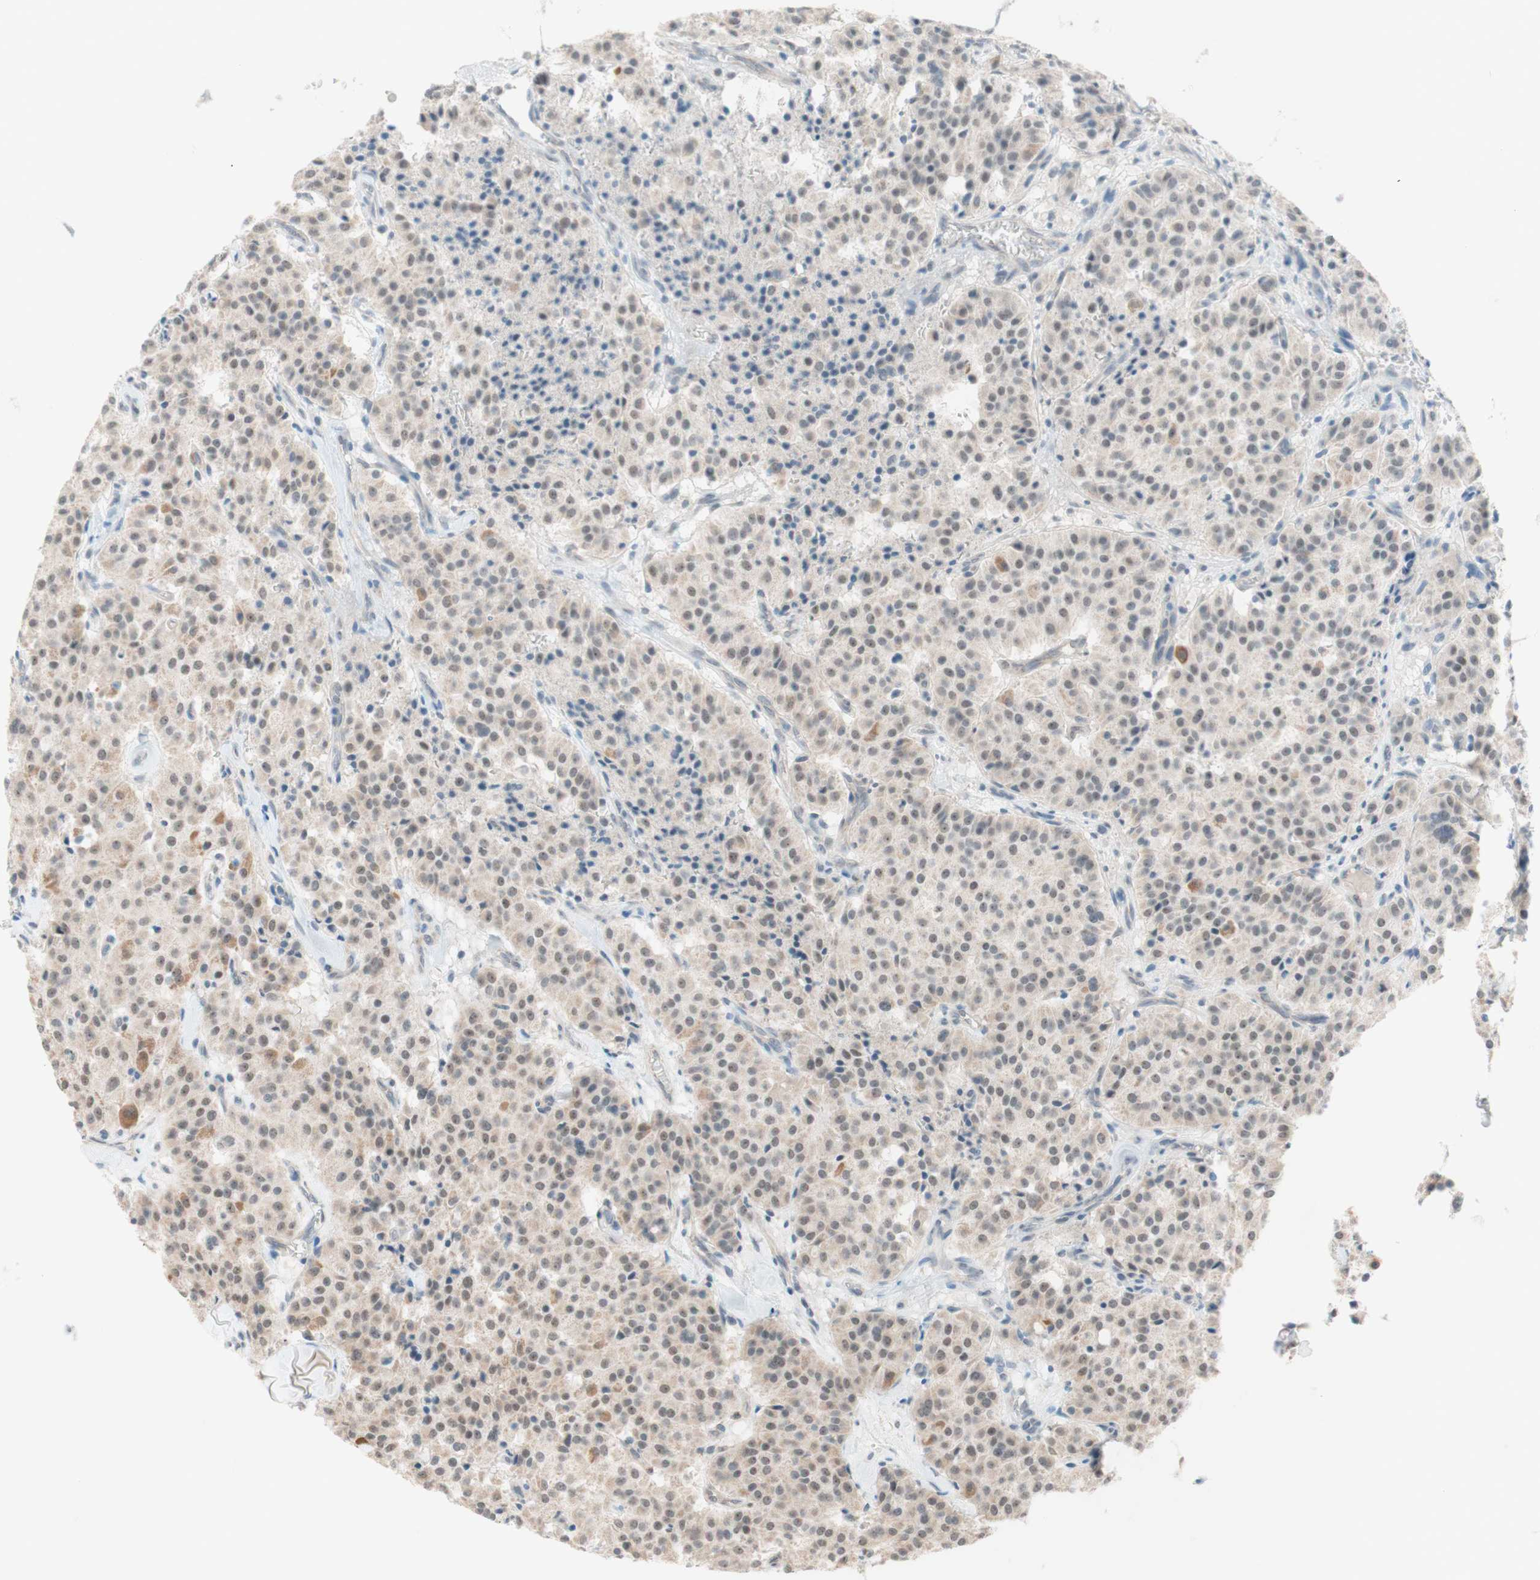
{"staining": {"intensity": "weak", "quantity": "25%-75%", "location": "cytoplasmic/membranous,nuclear"}, "tissue": "carcinoid", "cell_type": "Tumor cells", "image_type": "cancer", "snomed": [{"axis": "morphology", "description": "Carcinoid, malignant, NOS"}, {"axis": "topography", "description": "Lung"}], "caption": "Tumor cells exhibit low levels of weak cytoplasmic/membranous and nuclear expression in approximately 25%-75% of cells in malignant carcinoid. (IHC, brightfield microscopy, high magnification).", "gene": "JPH1", "patient": {"sex": "male", "age": 30}}